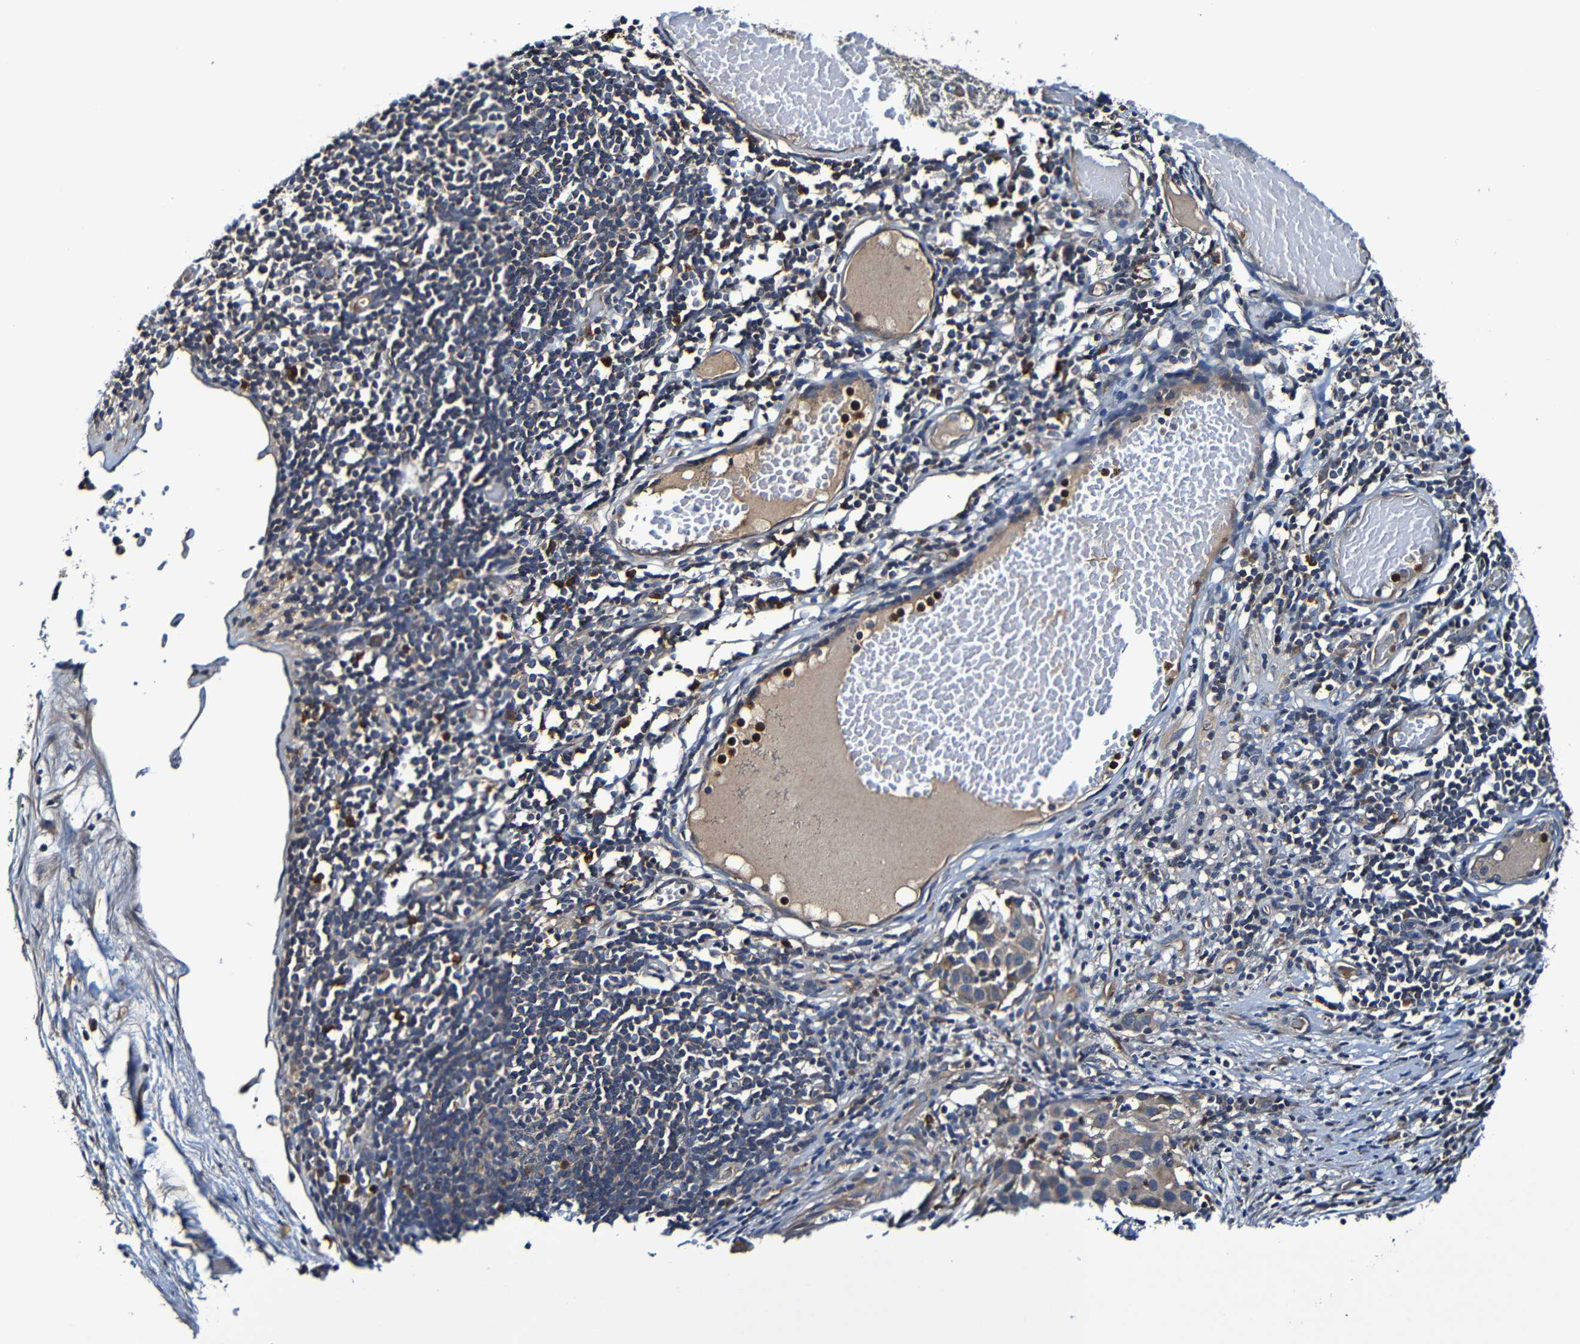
{"staining": {"intensity": "weak", "quantity": ">75%", "location": "cytoplasmic/membranous"}, "tissue": "melanoma", "cell_type": "Tumor cells", "image_type": "cancer", "snomed": [{"axis": "morphology", "description": "Malignant melanoma, Metastatic site"}, {"axis": "topography", "description": "Lymph node"}], "caption": "A micrograph of malignant melanoma (metastatic site) stained for a protein exhibits weak cytoplasmic/membranous brown staining in tumor cells. The protein is shown in brown color, while the nuclei are stained blue.", "gene": "ADAM15", "patient": {"sex": "male", "age": 61}}